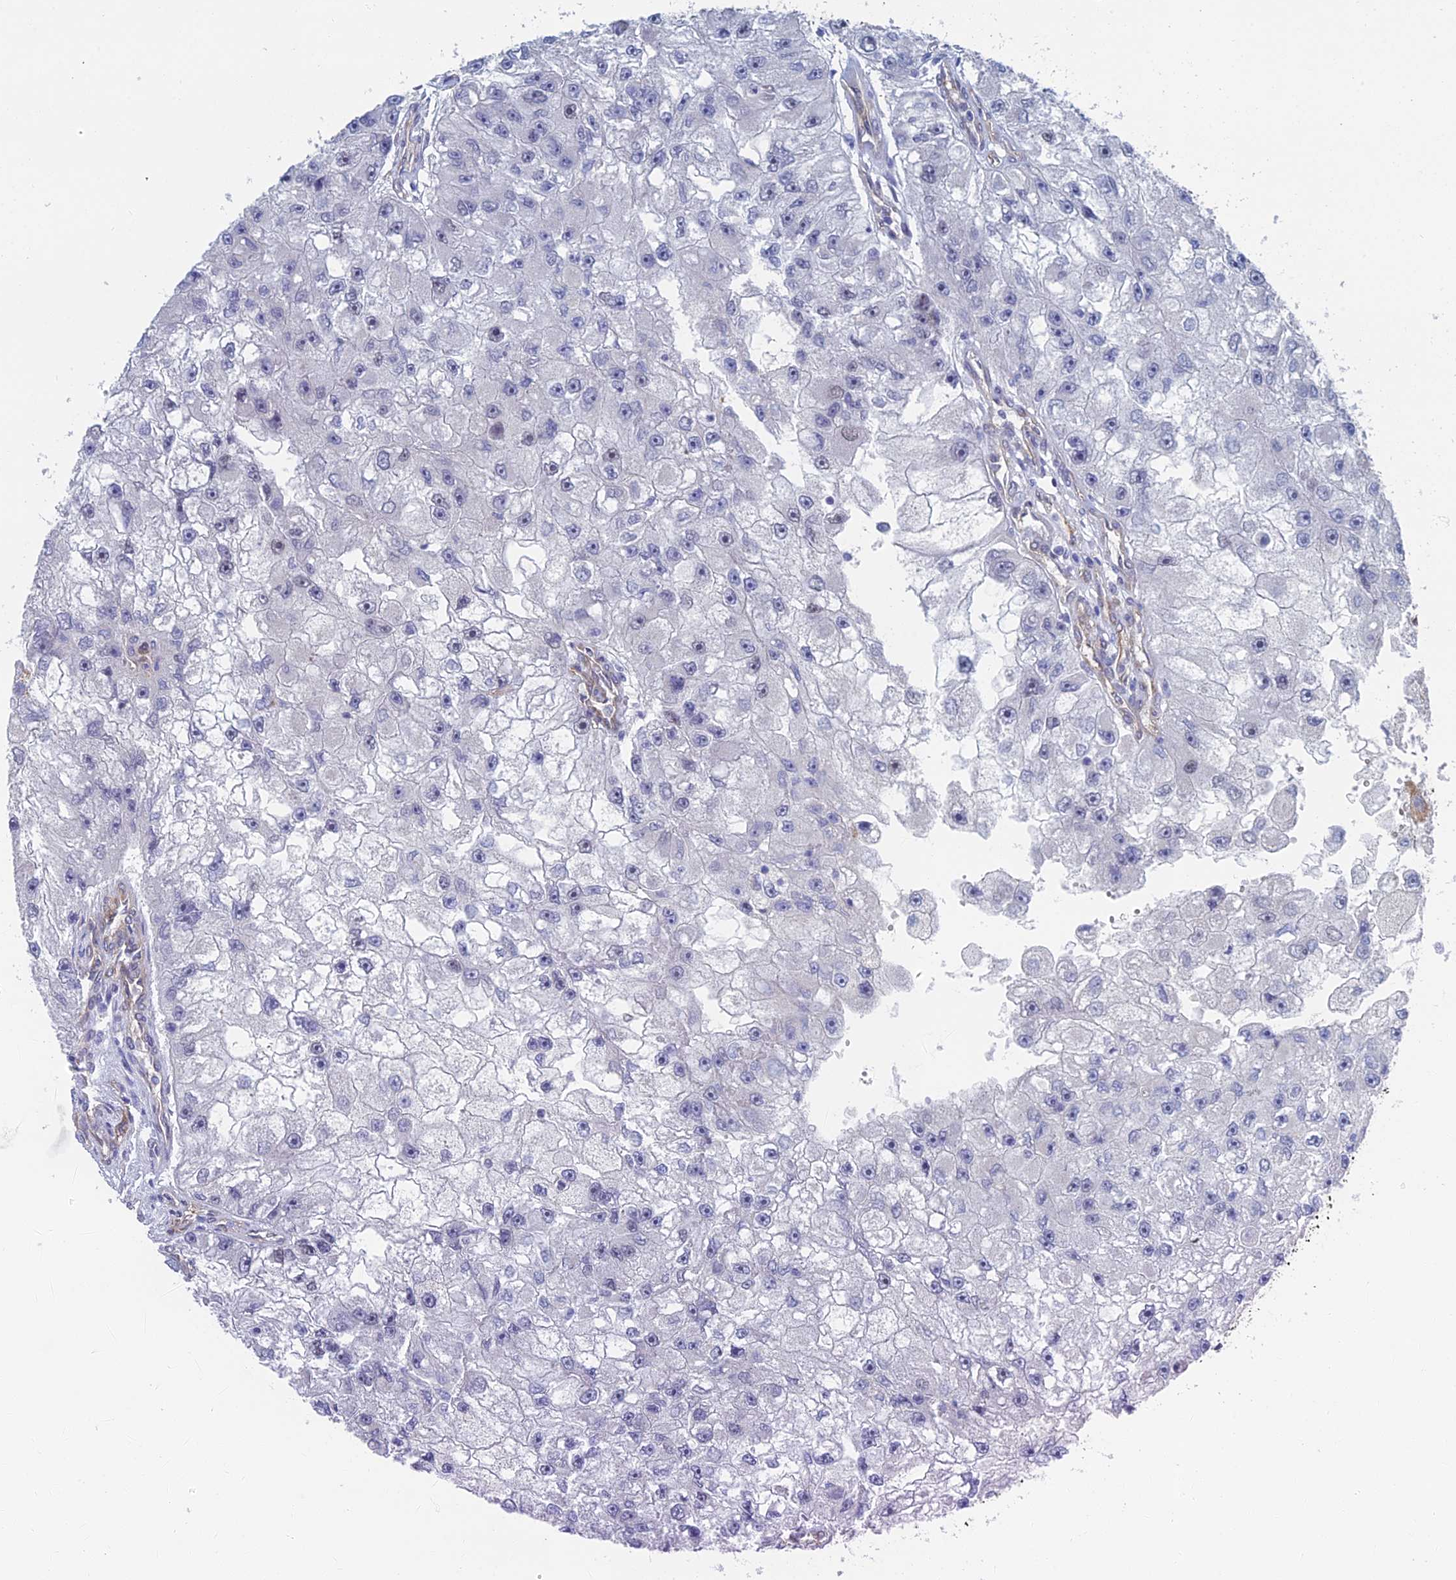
{"staining": {"intensity": "negative", "quantity": "none", "location": "none"}, "tissue": "renal cancer", "cell_type": "Tumor cells", "image_type": "cancer", "snomed": [{"axis": "morphology", "description": "Adenocarcinoma, NOS"}, {"axis": "topography", "description": "Kidney"}], "caption": "High power microscopy micrograph of an immunohistochemistry (IHC) micrograph of adenocarcinoma (renal), revealing no significant staining in tumor cells. The staining was performed using DAB (3,3'-diaminobenzidine) to visualize the protein expression in brown, while the nuclei were stained in blue with hematoxylin (Magnification: 20x).", "gene": "ARAP3", "patient": {"sex": "male", "age": 63}}